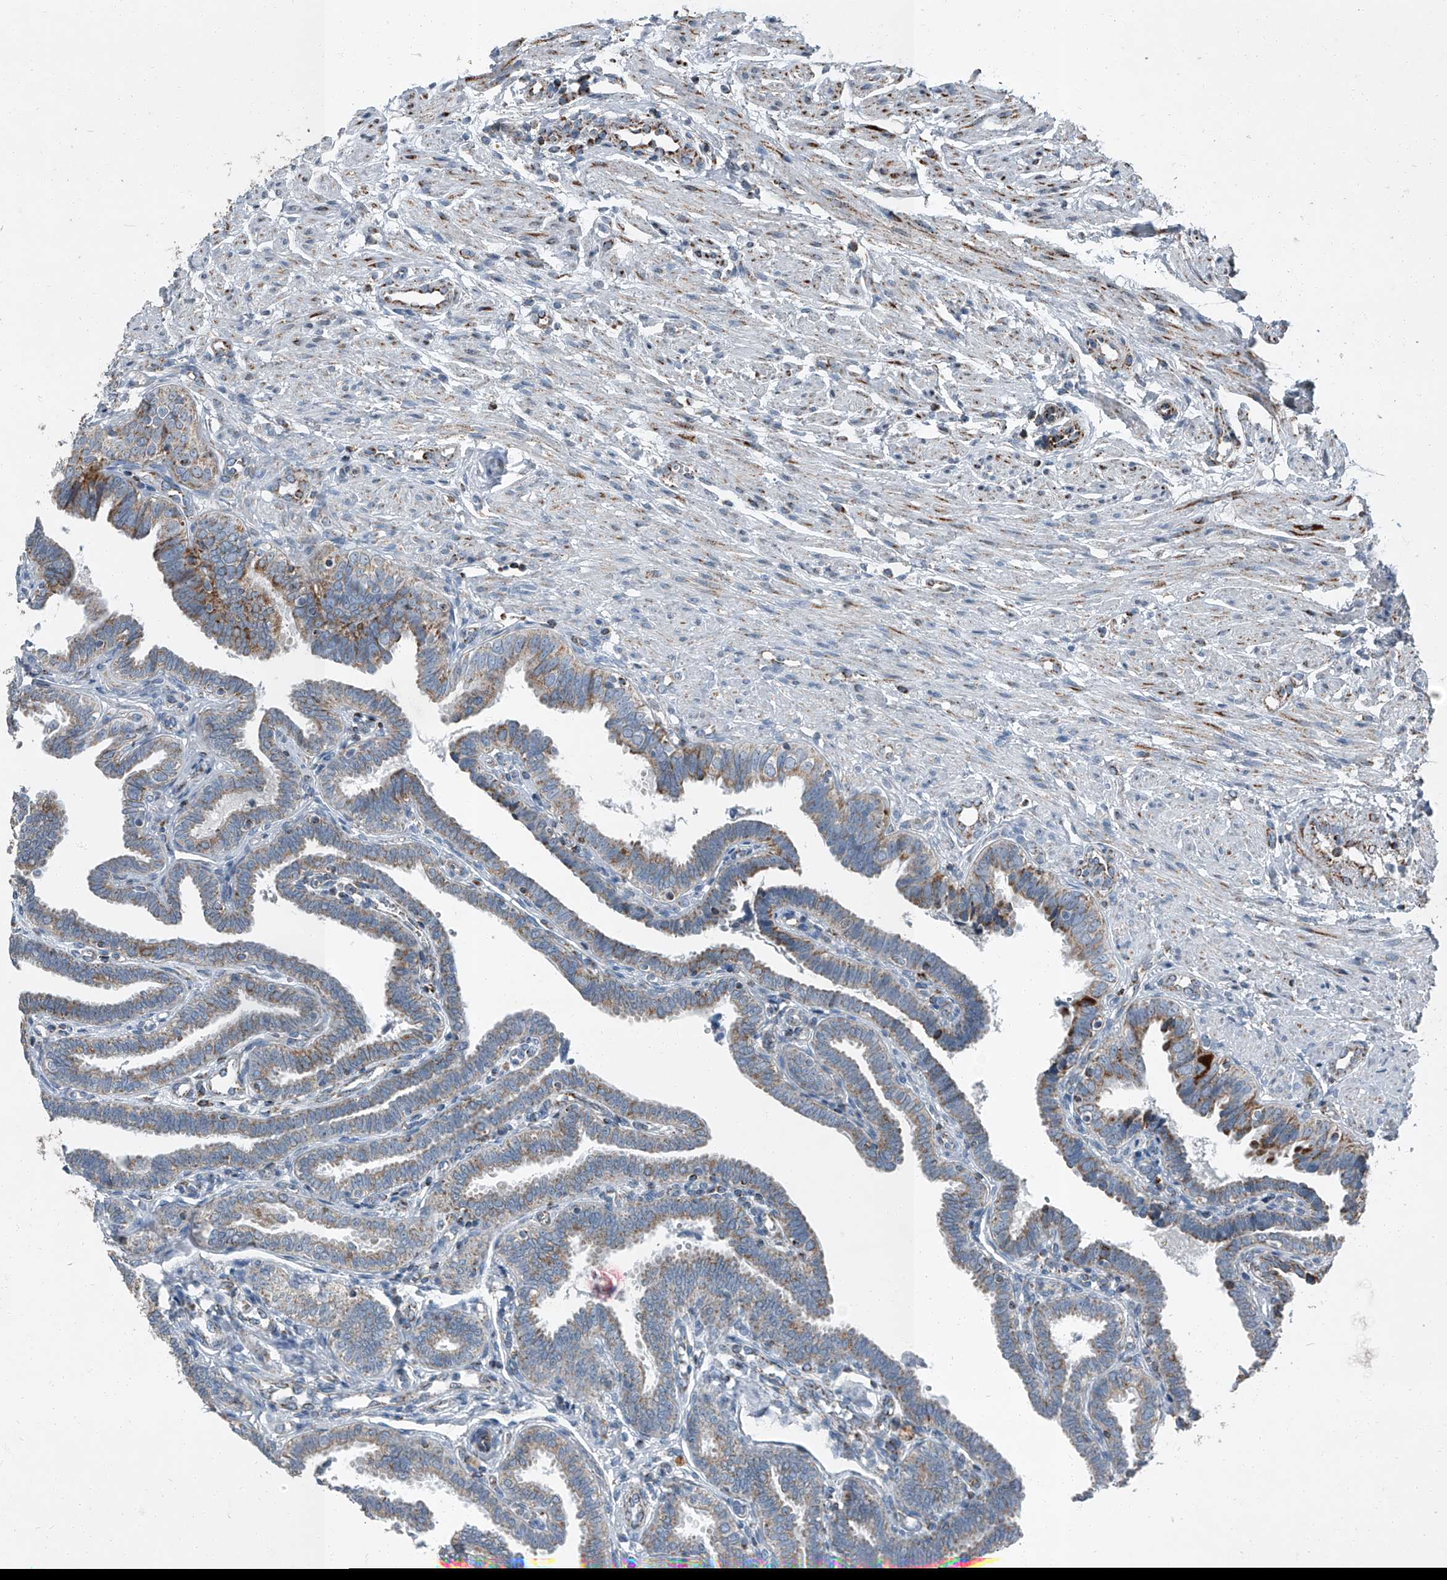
{"staining": {"intensity": "moderate", "quantity": "25%-75%", "location": "cytoplasmic/membranous"}, "tissue": "fallopian tube", "cell_type": "Glandular cells", "image_type": "normal", "snomed": [{"axis": "morphology", "description": "Normal tissue, NOS"}, {"axis": "topography", "description": "Fallopian tube"}], "caption": "There is medium levels of moderate cytoplasmic/membranous positivity in glandular cells of benign fallopian tube, as demonstrated by immunohistochemical staining (brown color).", "gene": "CHRNA7", "patient": {"sex": "female", "age": 39}}